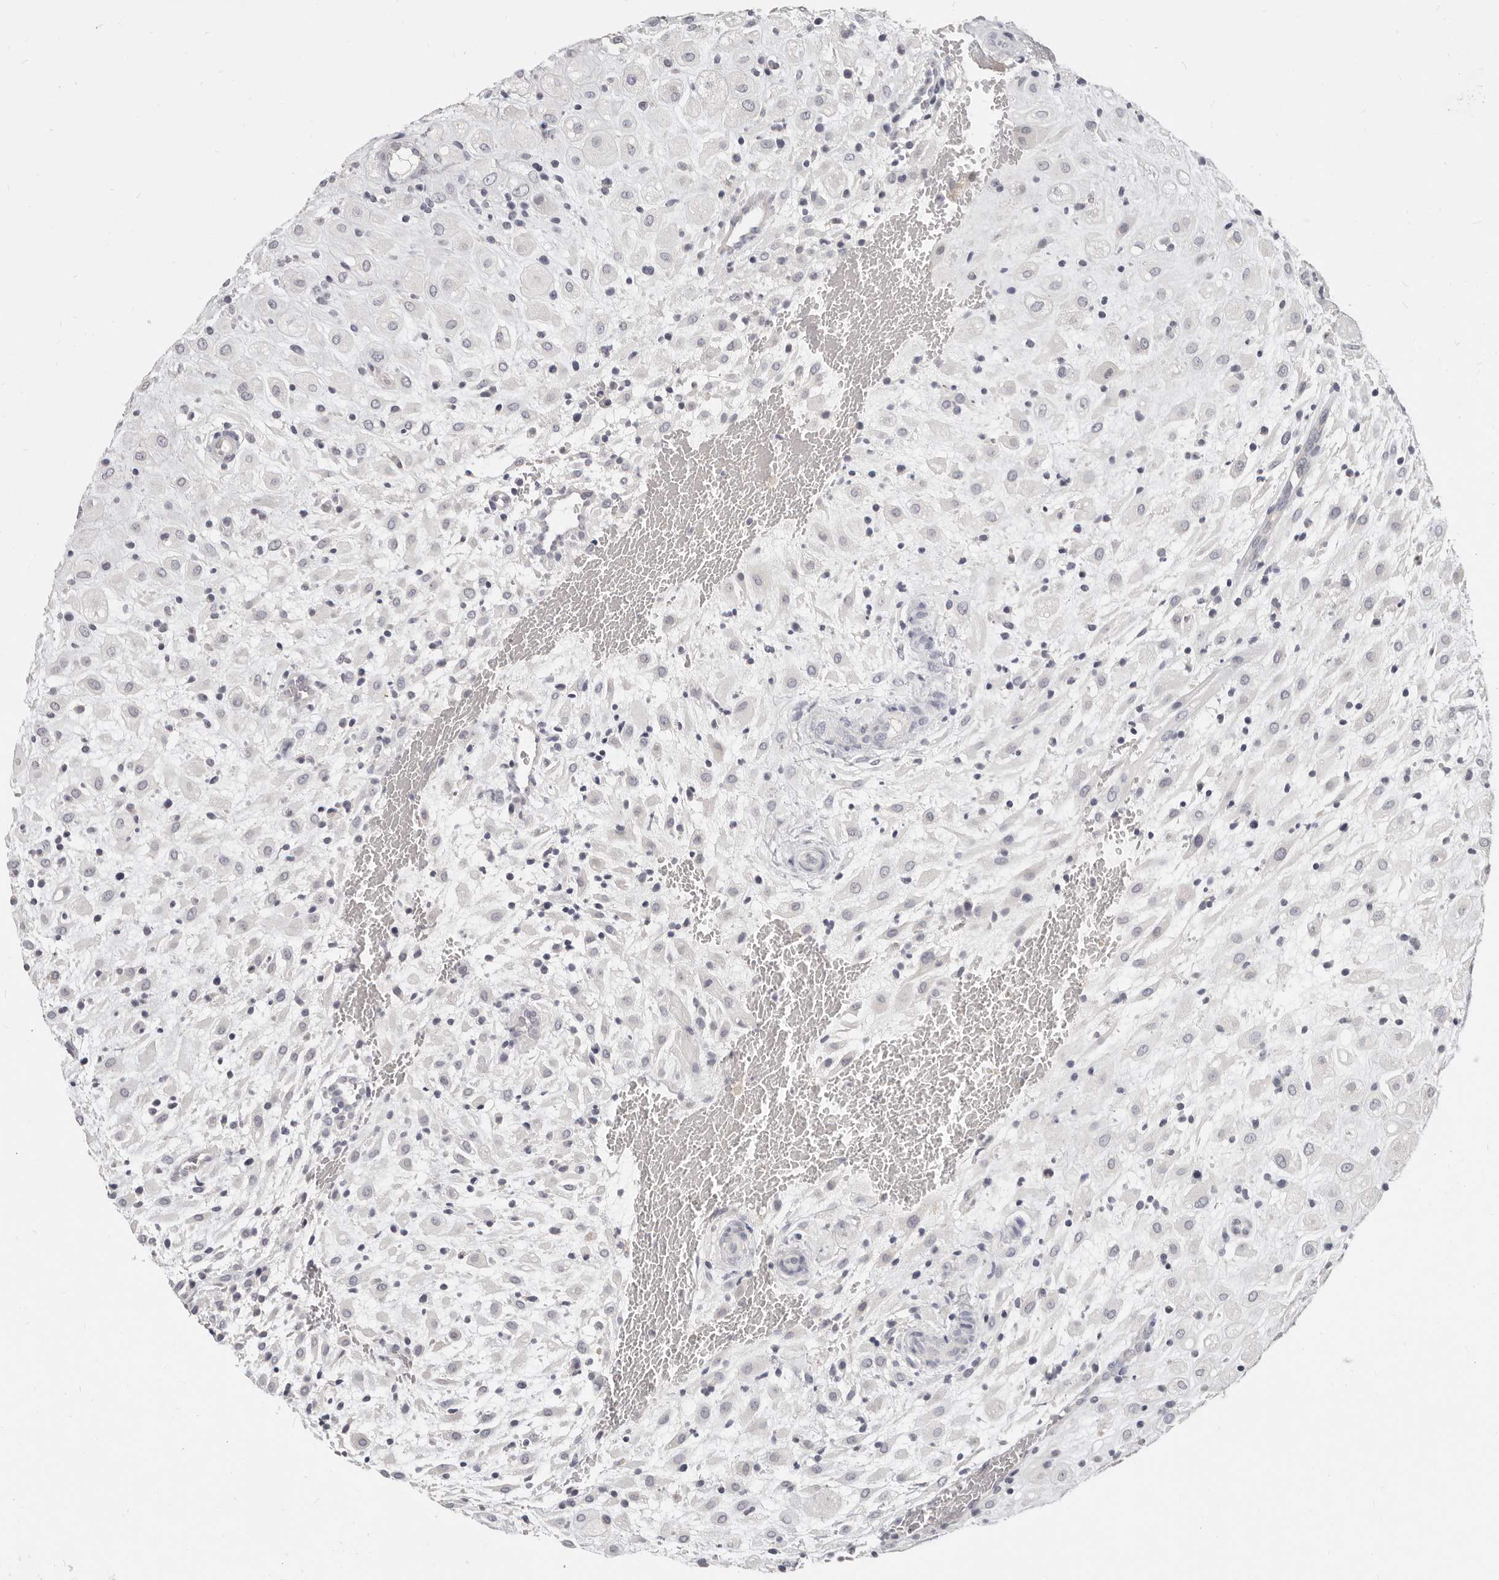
{"staining": {"intensity": "negative", "quantity": "none", "location": "none"}, "tissue": "placenta", "cell_type": "Decidual cells", "image_type": "normal", "snomed": [{"axis": "morphology", "description": "Normal tissue, NOS"}, {"axis": "topography", "description": "Placenta"}], "caption": "Decidual cells show no significant staining in unremarkable placenta. (Immunohistochemistry (ihc), brightfield microscopy, high magnification).", "gene": "TMEM63B", "patient": {"sex": "female", "age": 35}}